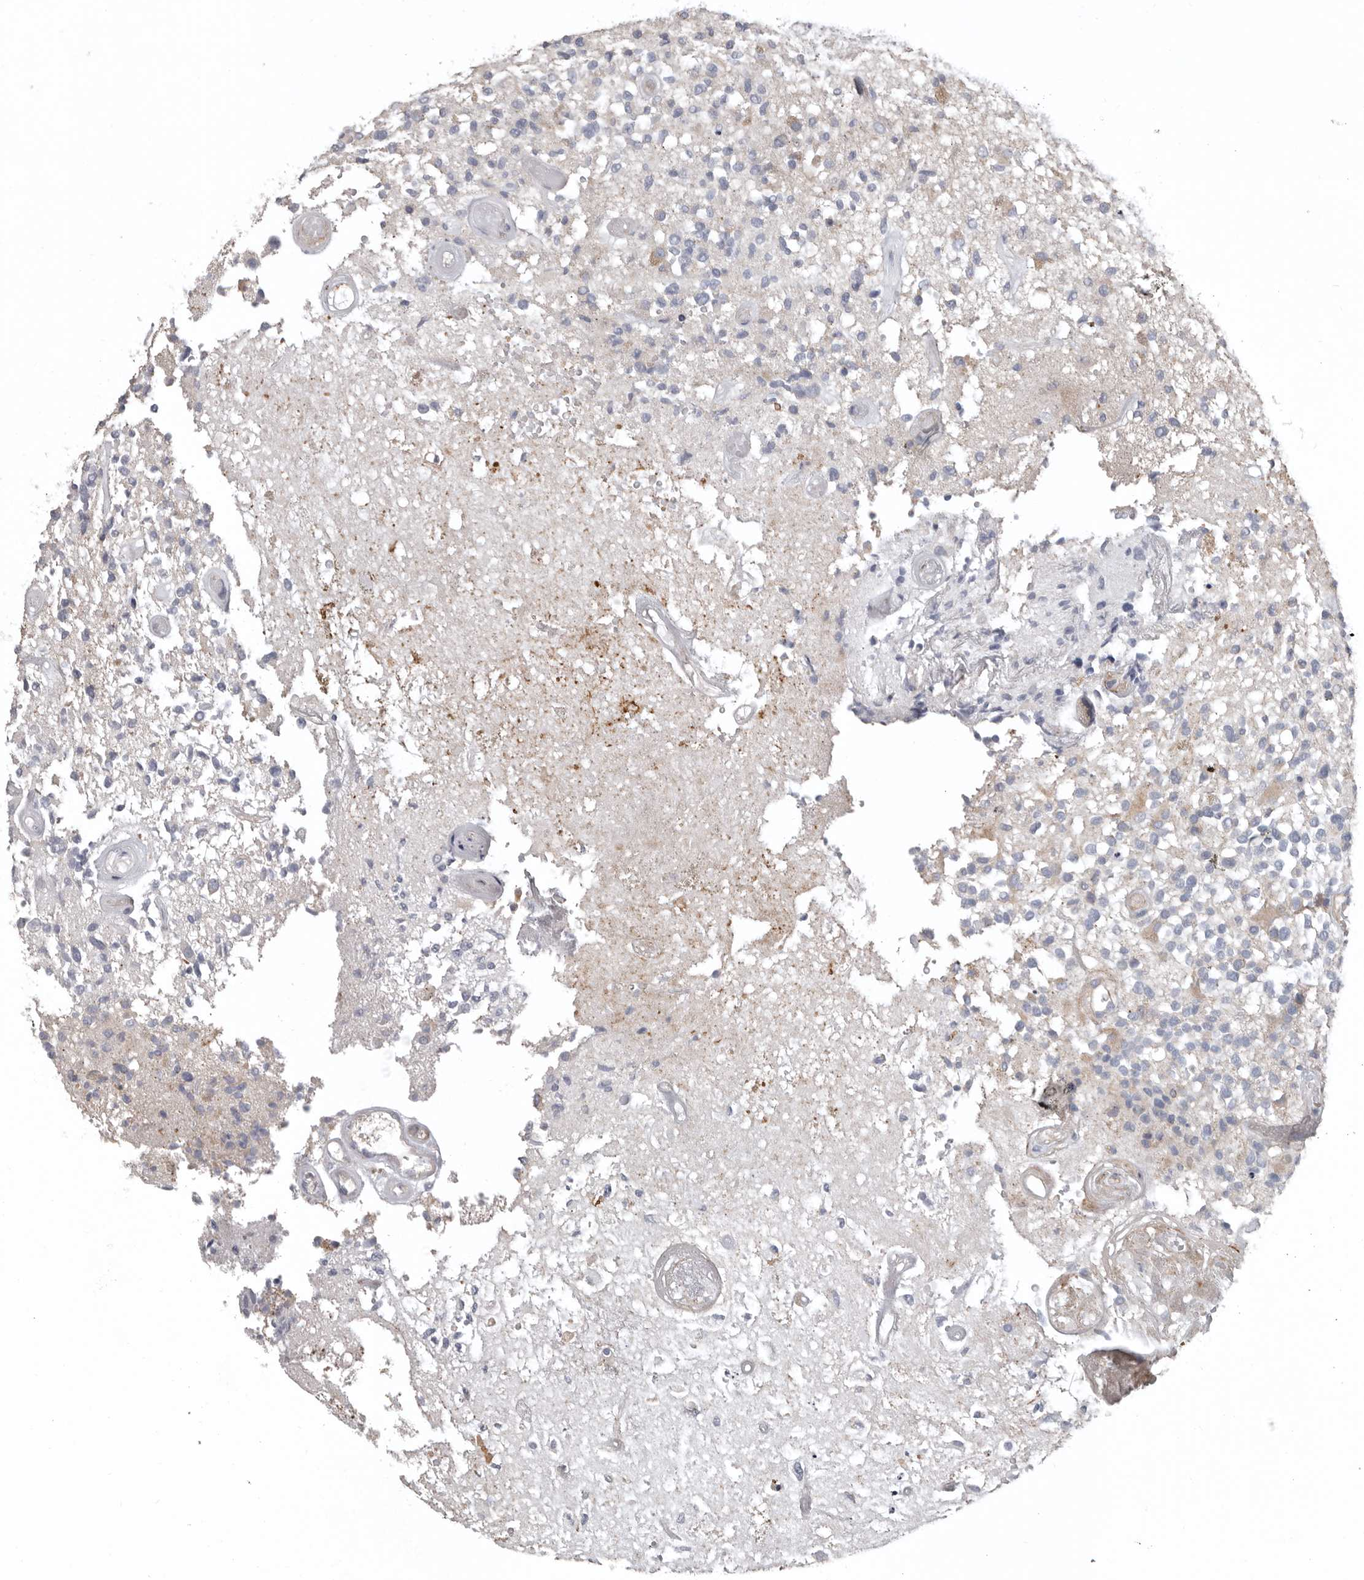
{"staining": {"intensity": "negative", "quantity": "none", "location": "none"}, "tissue": "glioma", "cell_type": "Tumor cells", "image_type": "cancer", "snomed": [{"axis": "morphology", "description": "Glioma, malignant, High grade"}, {"axis": "morphology", "description": "Glioblastoma, NOS"}, {"axis": "topography", "description": "Brain"}], "caption": "Tumor cells are negative for brown protein staining in glioma.", "gene": "ZNF114", "patient": {"sex": "male", "age": 60}}